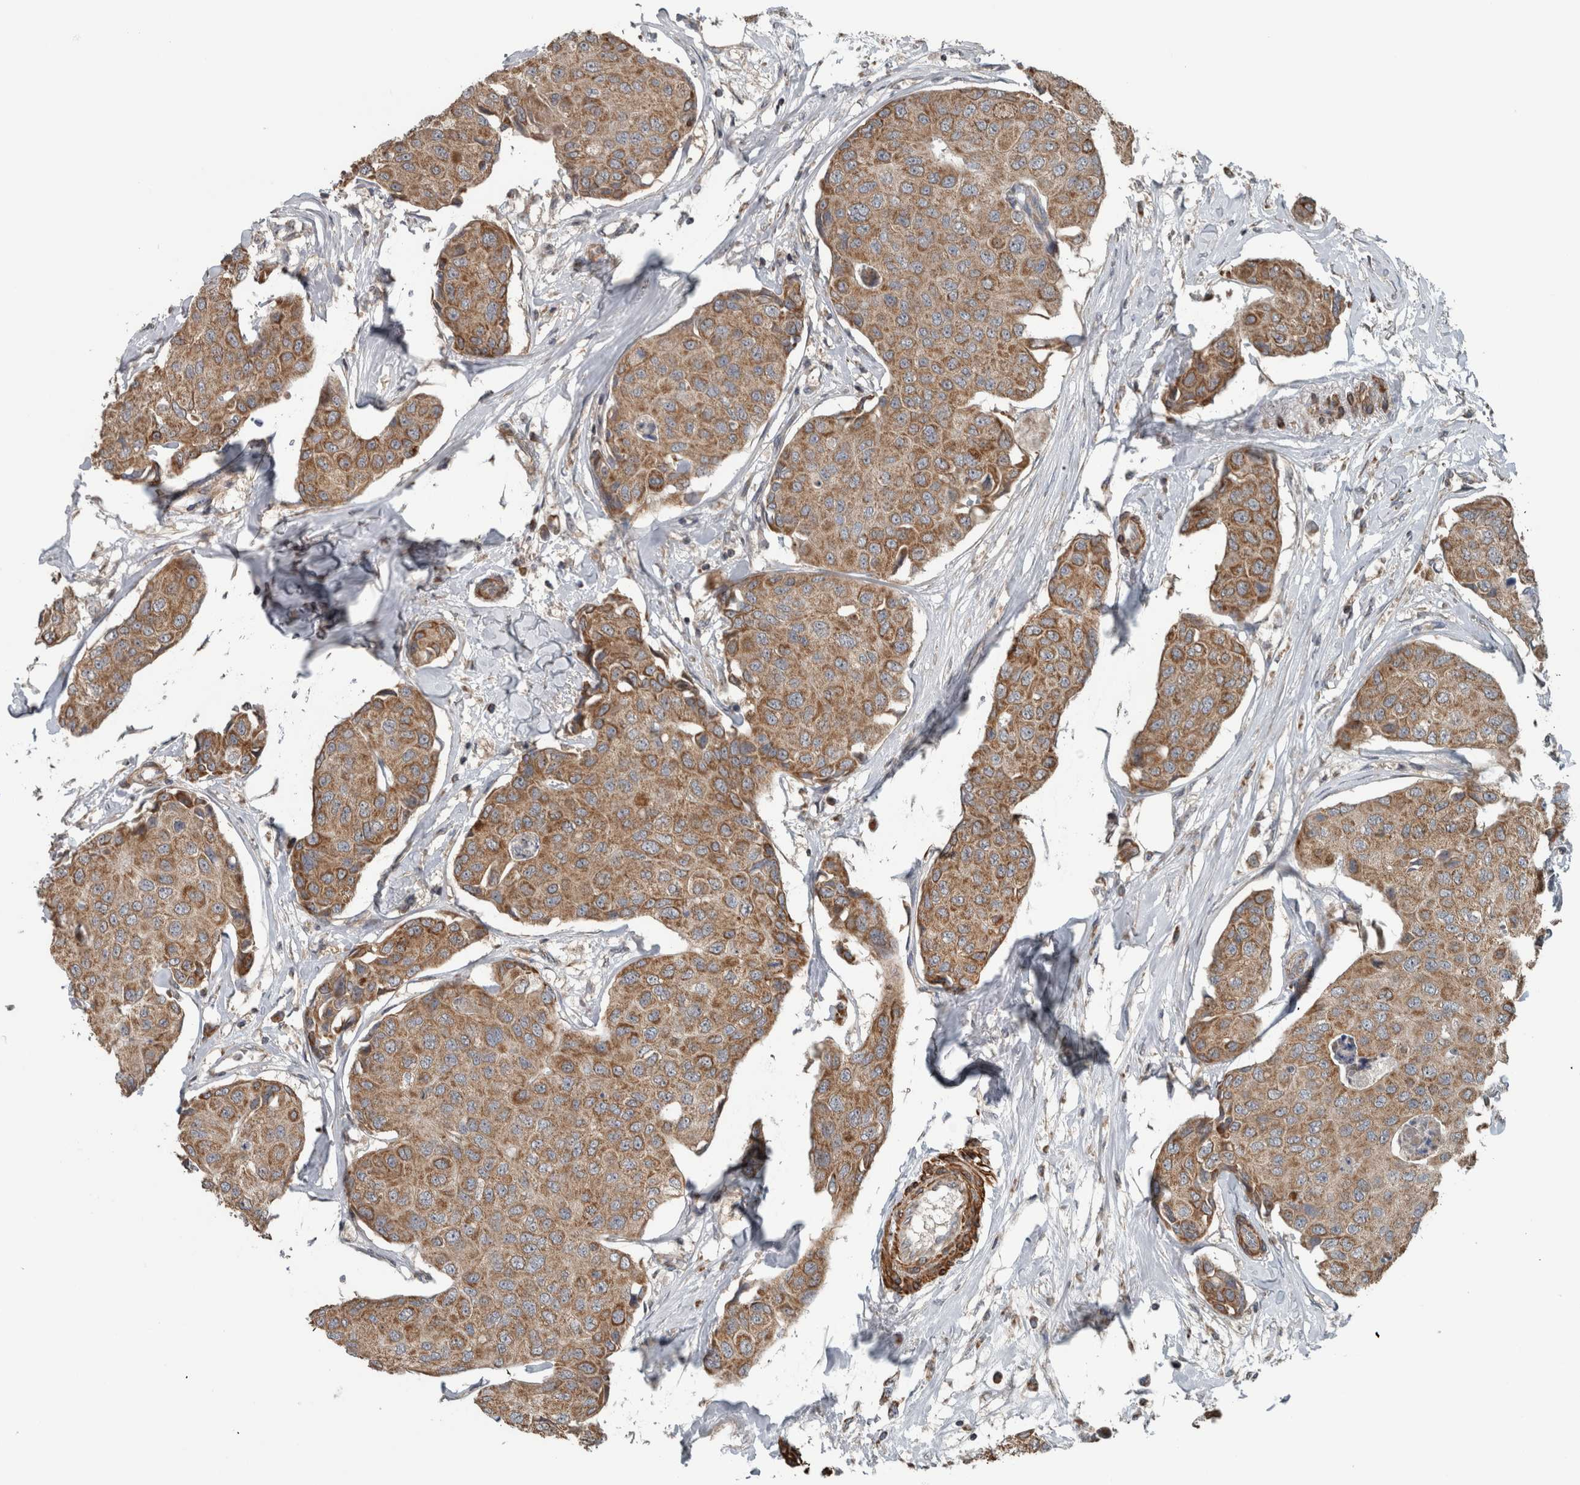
{"staining": {"intensity": "moderate", "quantity": ">75%", "location": "cytoplasmic/membranous"}, "tissue": "breast cancer", "cell_type": "Tumor cells", "image_type": "cancer", "snomed": [{"axis": "morphology", "description": "Duct carcinoma"}, {"axis": "topography", "description": "Breast"}], "caption": "Immunohistochemistry (IHC) histopathology image of neoplastic tissue: human breast cancer stained using immunohistochemistry exhibits medium levels of moderate protein expression localized specifically in the cytoplasmic/membranous of tumor cells, appearing as a cytoplasmic/membranous brown color.", "gene": "ARMC1", "patient": {"sex": "female", "age": 80}}